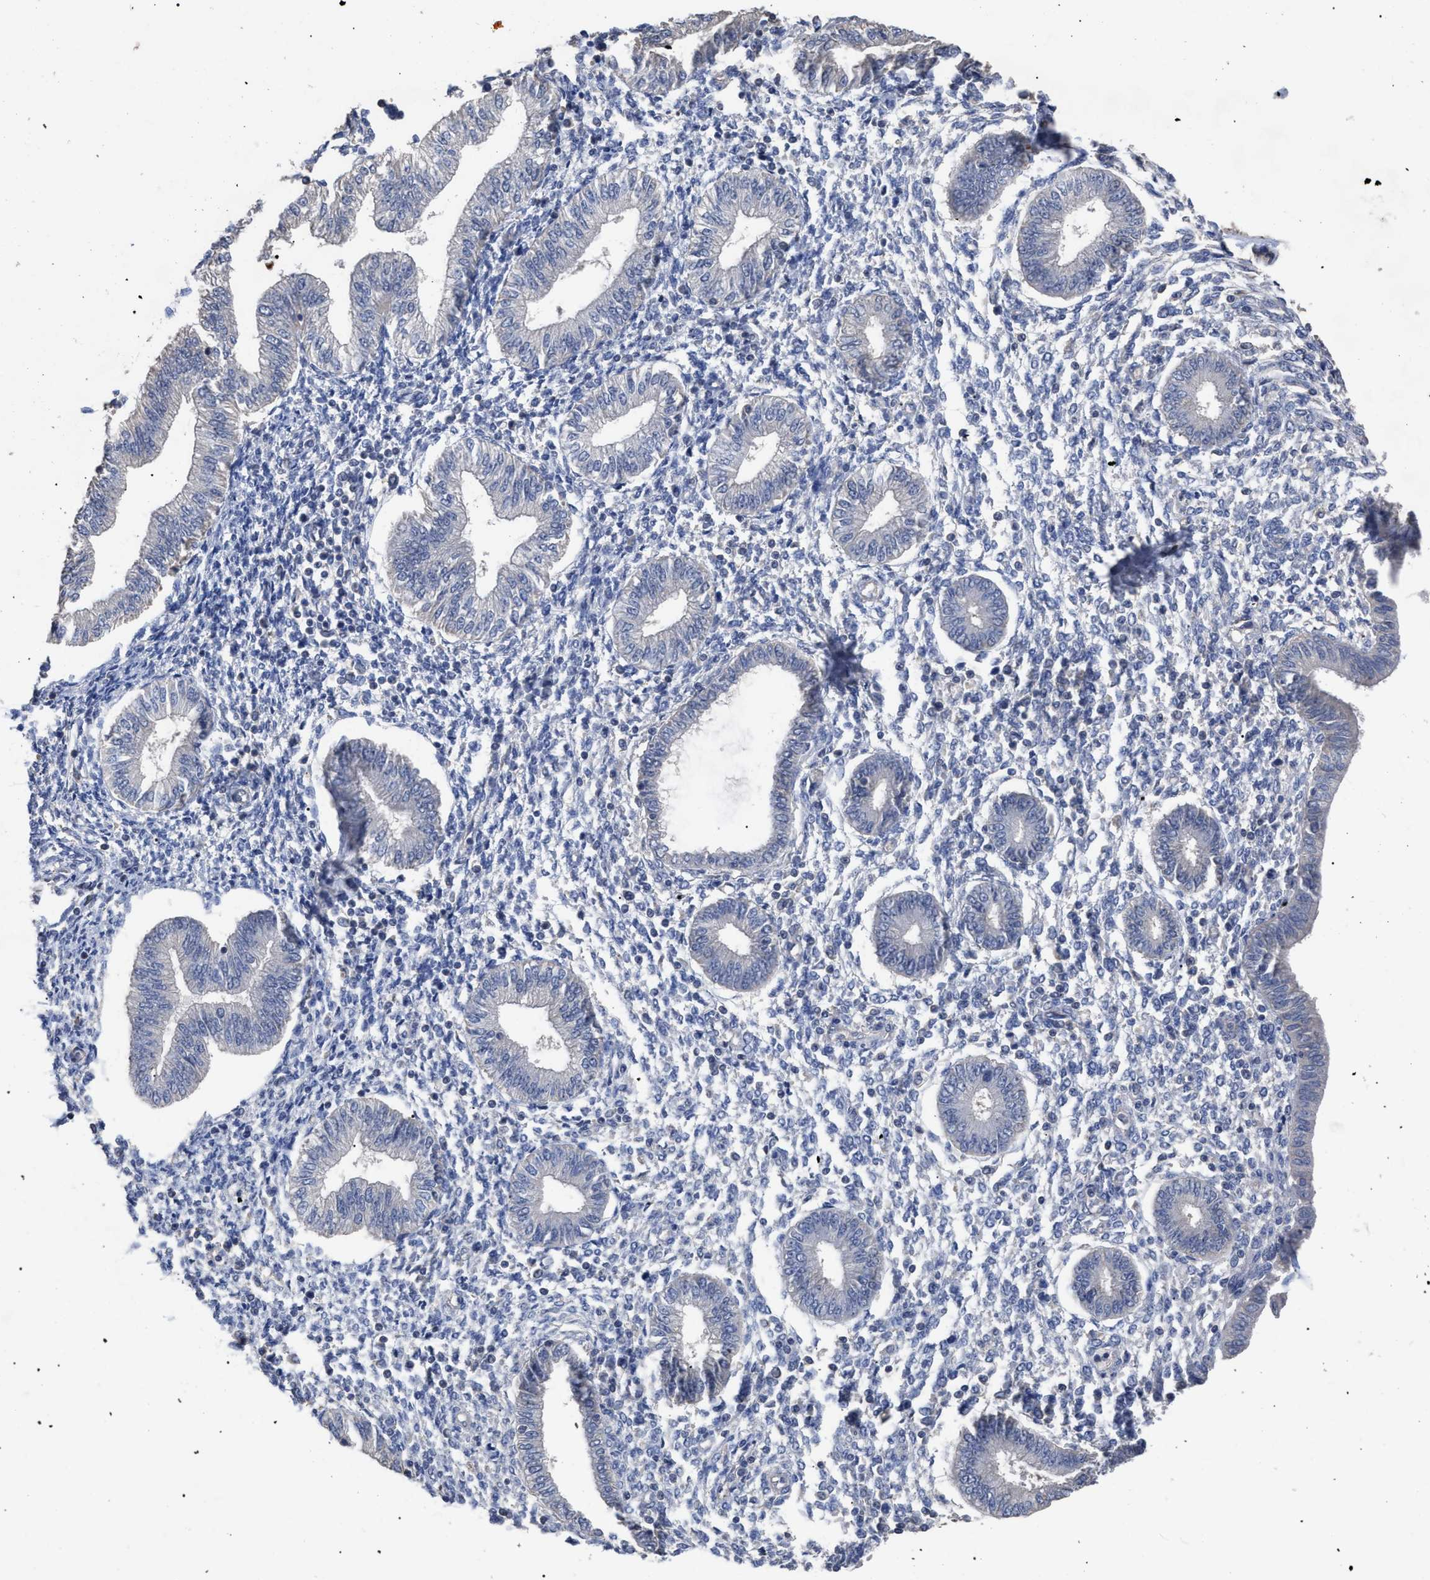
{"staining": {"intensity": "negative", "quantity": "none", "location": "none"}, "tissue": "endometrium", "cell_type": "Cells in endometrial stroma", "image_type": "normal", "snomed": [{"axis": "morphology", "description": "Normal tissue, NOS"}, {"axis": "topography", "description": "Endometrium"}], "caption": "Immunohistochemistry histopathology image of benign endometrium: human endometrium stained with DAB (3,3'-diaminobenzidine) demonstrates no significant protein expression in cells in endometrial stroma.", "gene": "BTN2A1", "patient": {"sex": "female", "age": 50}}